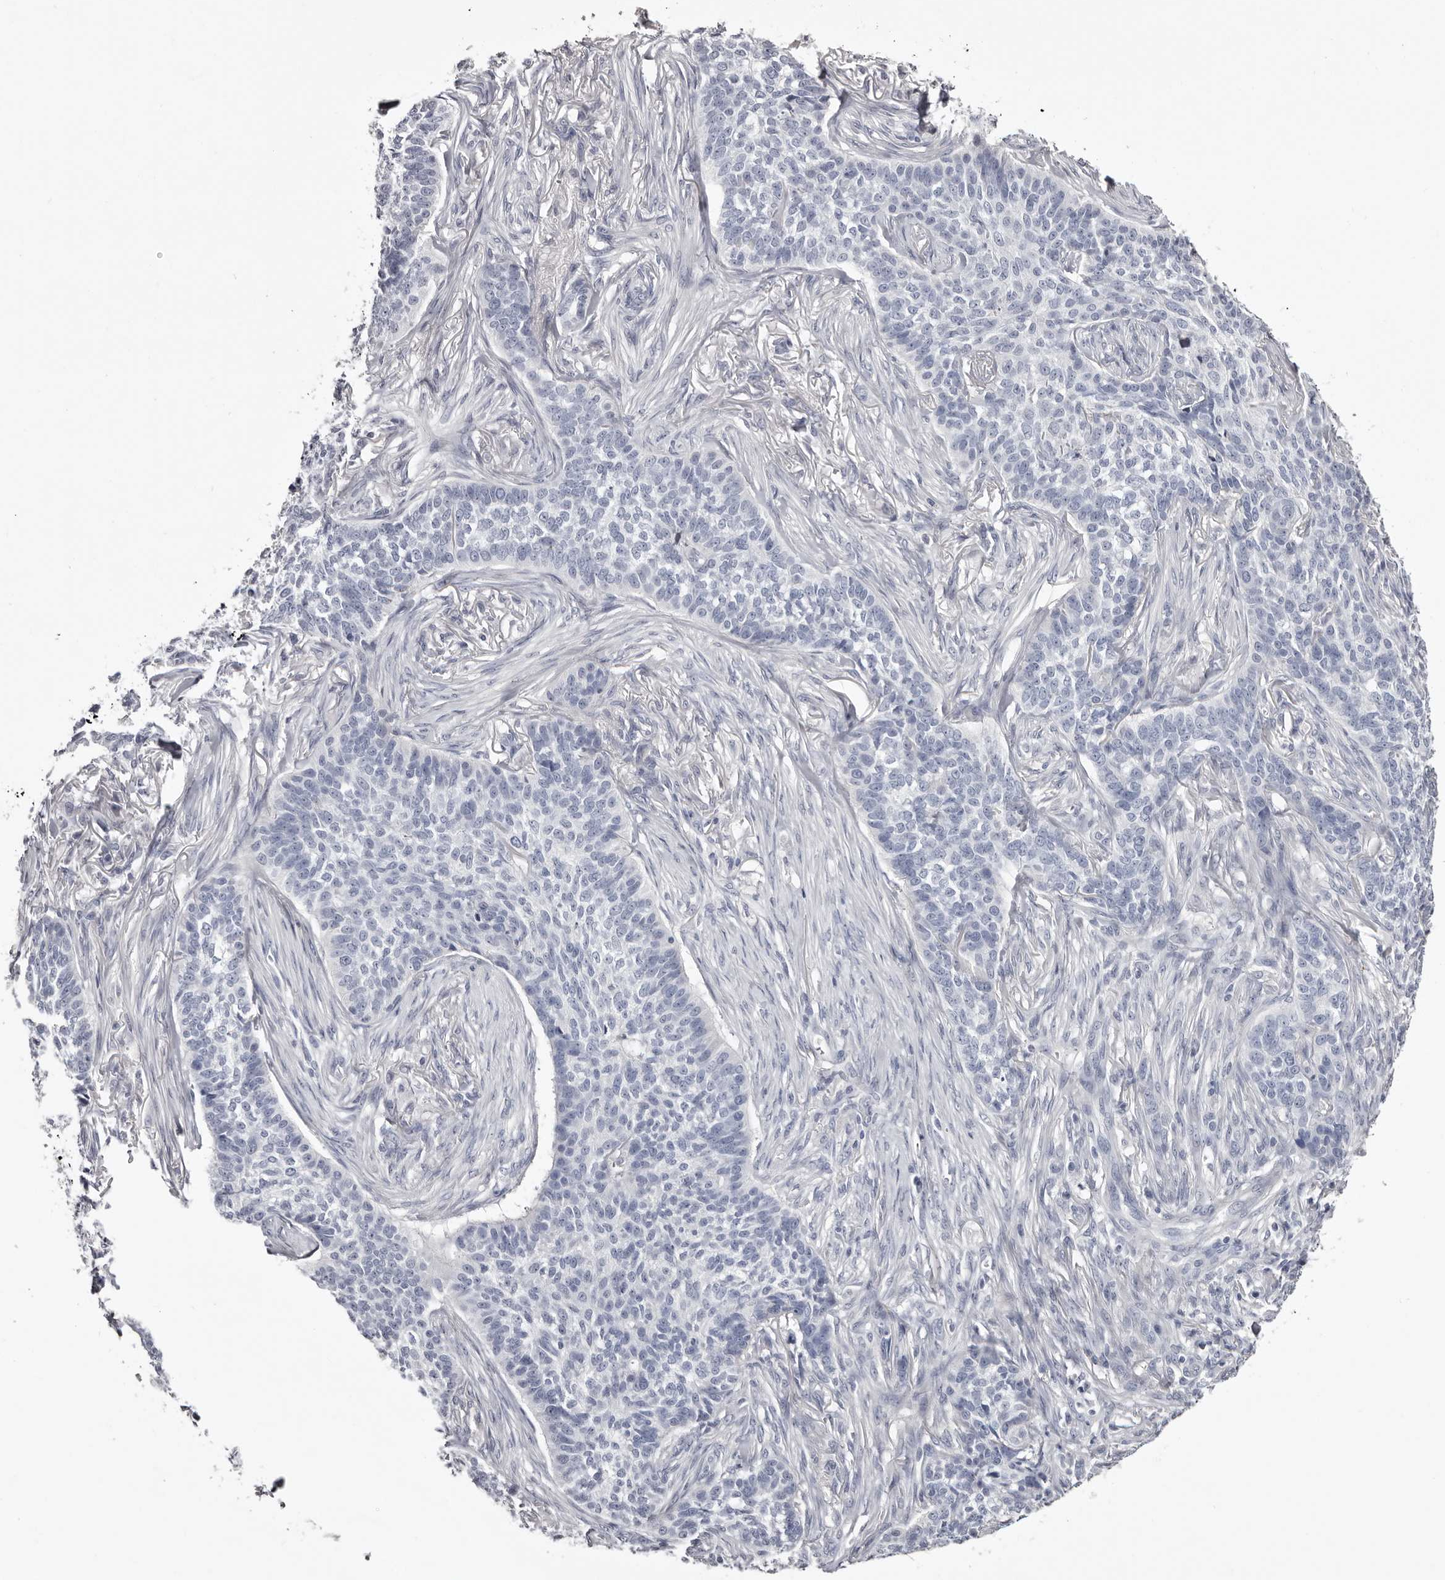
{"staining": {"intensity": "negative", "quantity": "none", "location": "none"}, "tissue": "skin cancer", "cell_type": "Tumor cells", "image_type": "cancer", "snomed": [{"axis": "morphology", "description": "Basal cell carcinoma"}, {"axis": "topography", "description": "Skin"}], "caption": "Tumor cells show no significant protein staining in skin basal cell carcinoma.", "gene": "CA6", "patient": {"sex": "male", "age": 85}}